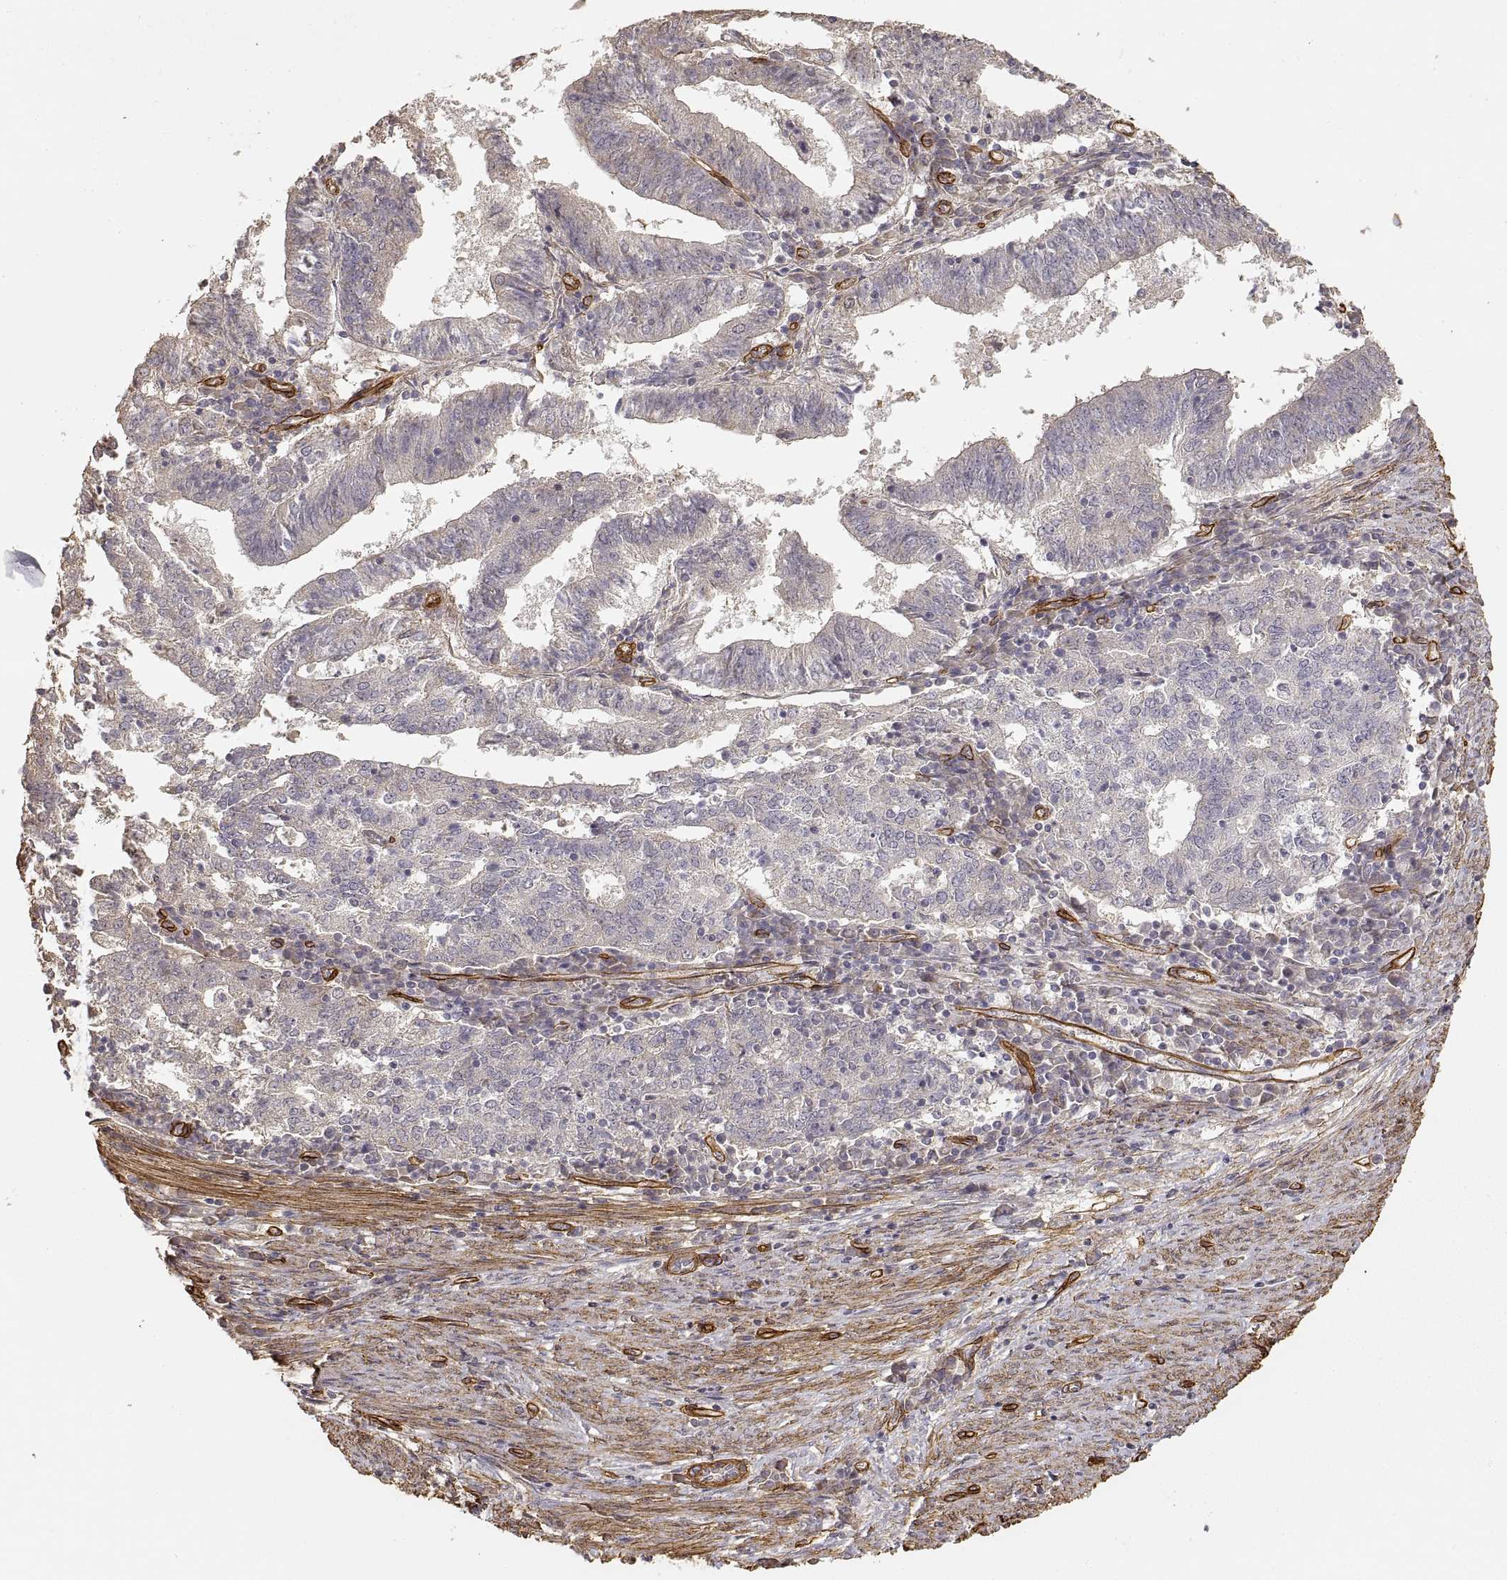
{"staining": {"intensity": "negative", "quantity": "none", "location": "none"}, "tissue": "endometrial cancer", "cell_type": "Tumor cells", "image_type": "cancer", "snomed": [{"axis": "morphology", "description": "Adenocarcinoma, NOS"}, {"axis": "topography", "description": "Endometrium"}], "caption": "Tumor cells show no significant protein expression in adenocarcinoma (endometrial). Brightfield microscopy of IHC stained with DAB (brown) and hematoxylin (blue), captured at high magnification.", "gene": "LAMA4", "patient": {"sex": "female", "age": 82}}